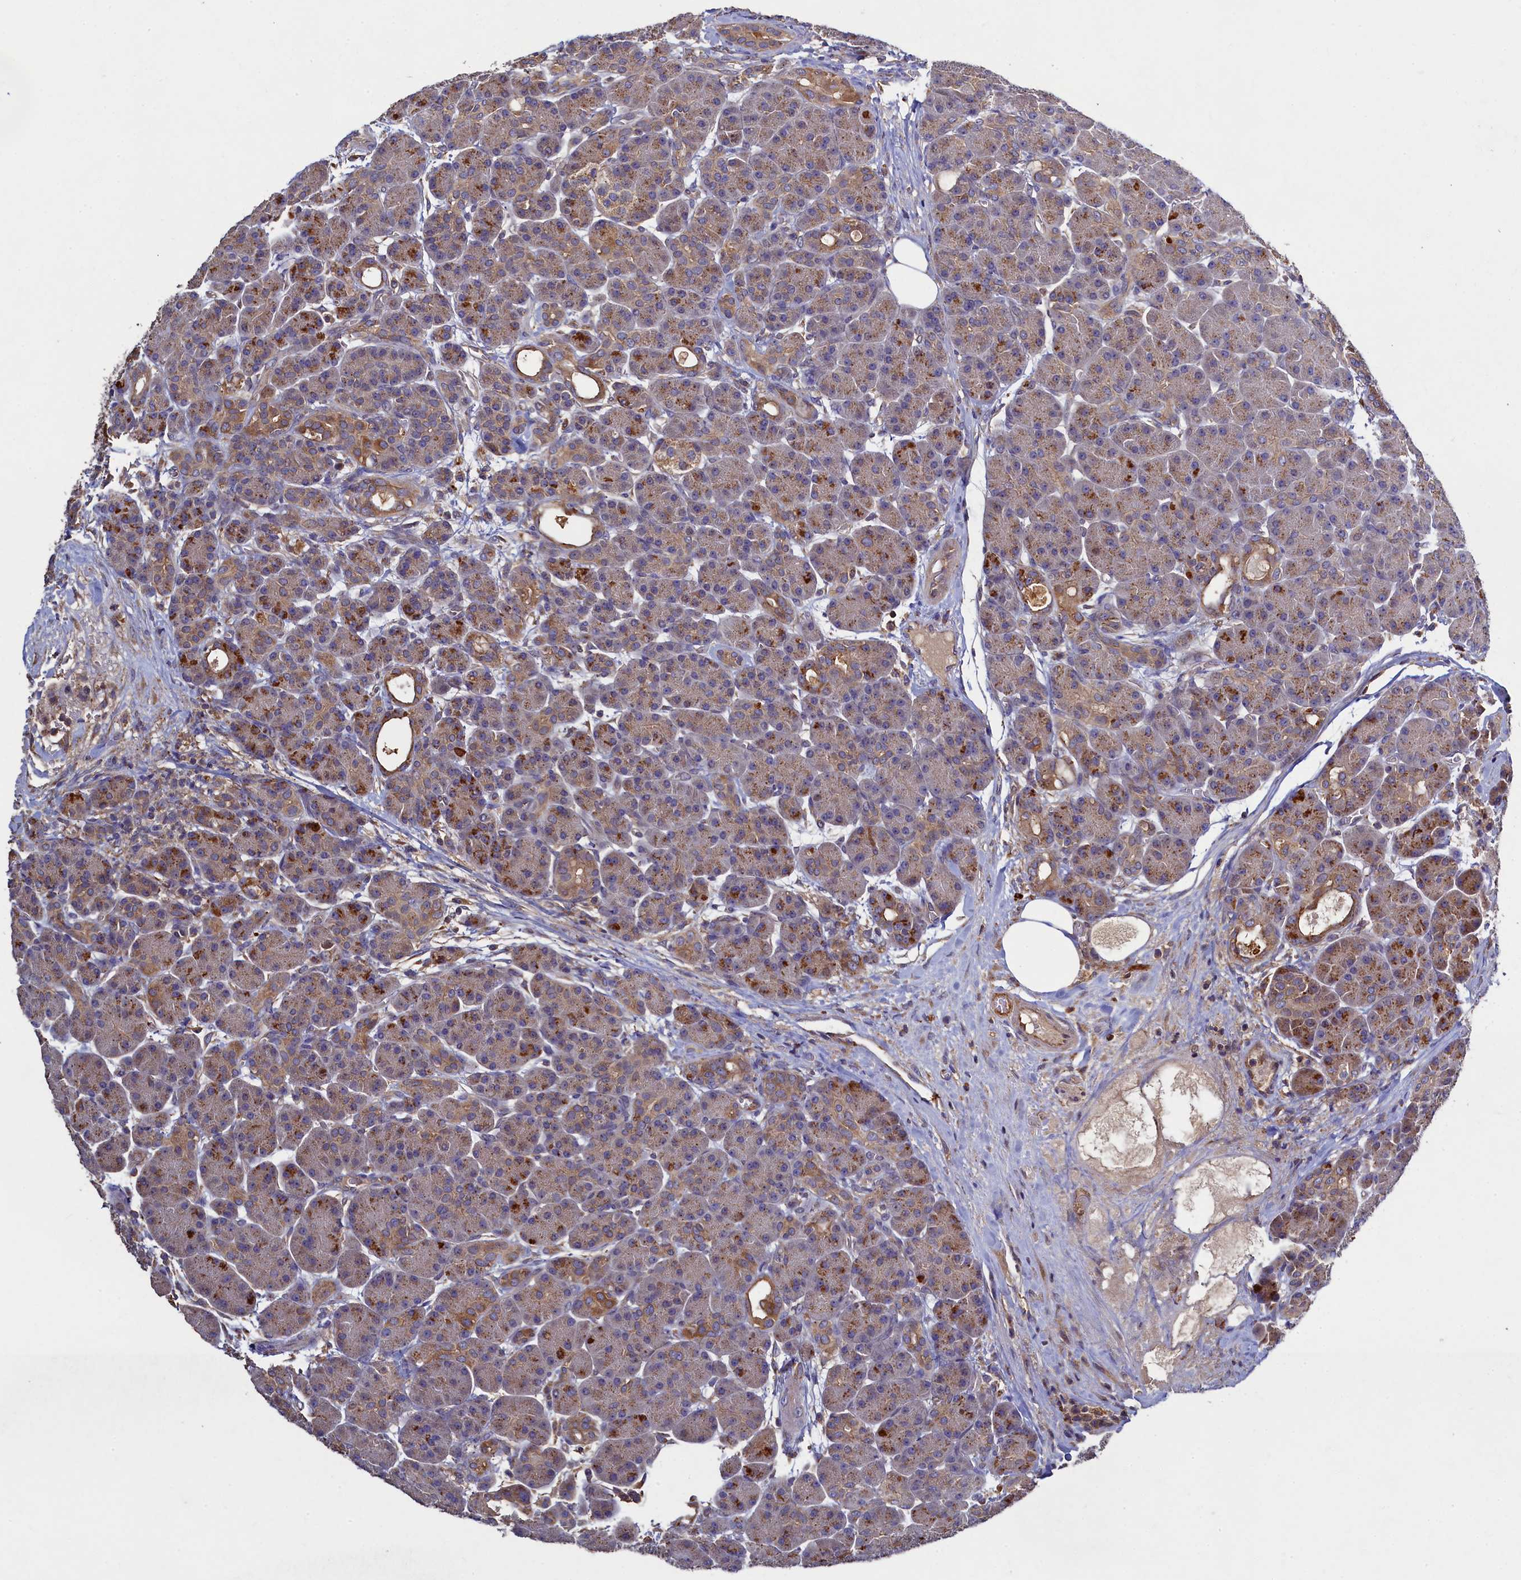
{"staining": {"intensity": "moderate", "quantity": "25%-75%", "location": "cytoplasmic/membranous"}, "tissue": "pancreas", "cell_type": "Exocrine glandular cells", "image_type": "normal", "snomed": [{"axis": "morphology", "description": "Normal tissue, NOS"}, {"axis": "topography", "description": "Pancreas"}], "caption": "DAB immunohistochemical staining of normal pancreas shows moderate cytoplasmic/membranous protein expression in approximately 25%-75% of exocrine glandular cells.", "gene": "TK2", "patient": {"sex": "male", "age": 63}}